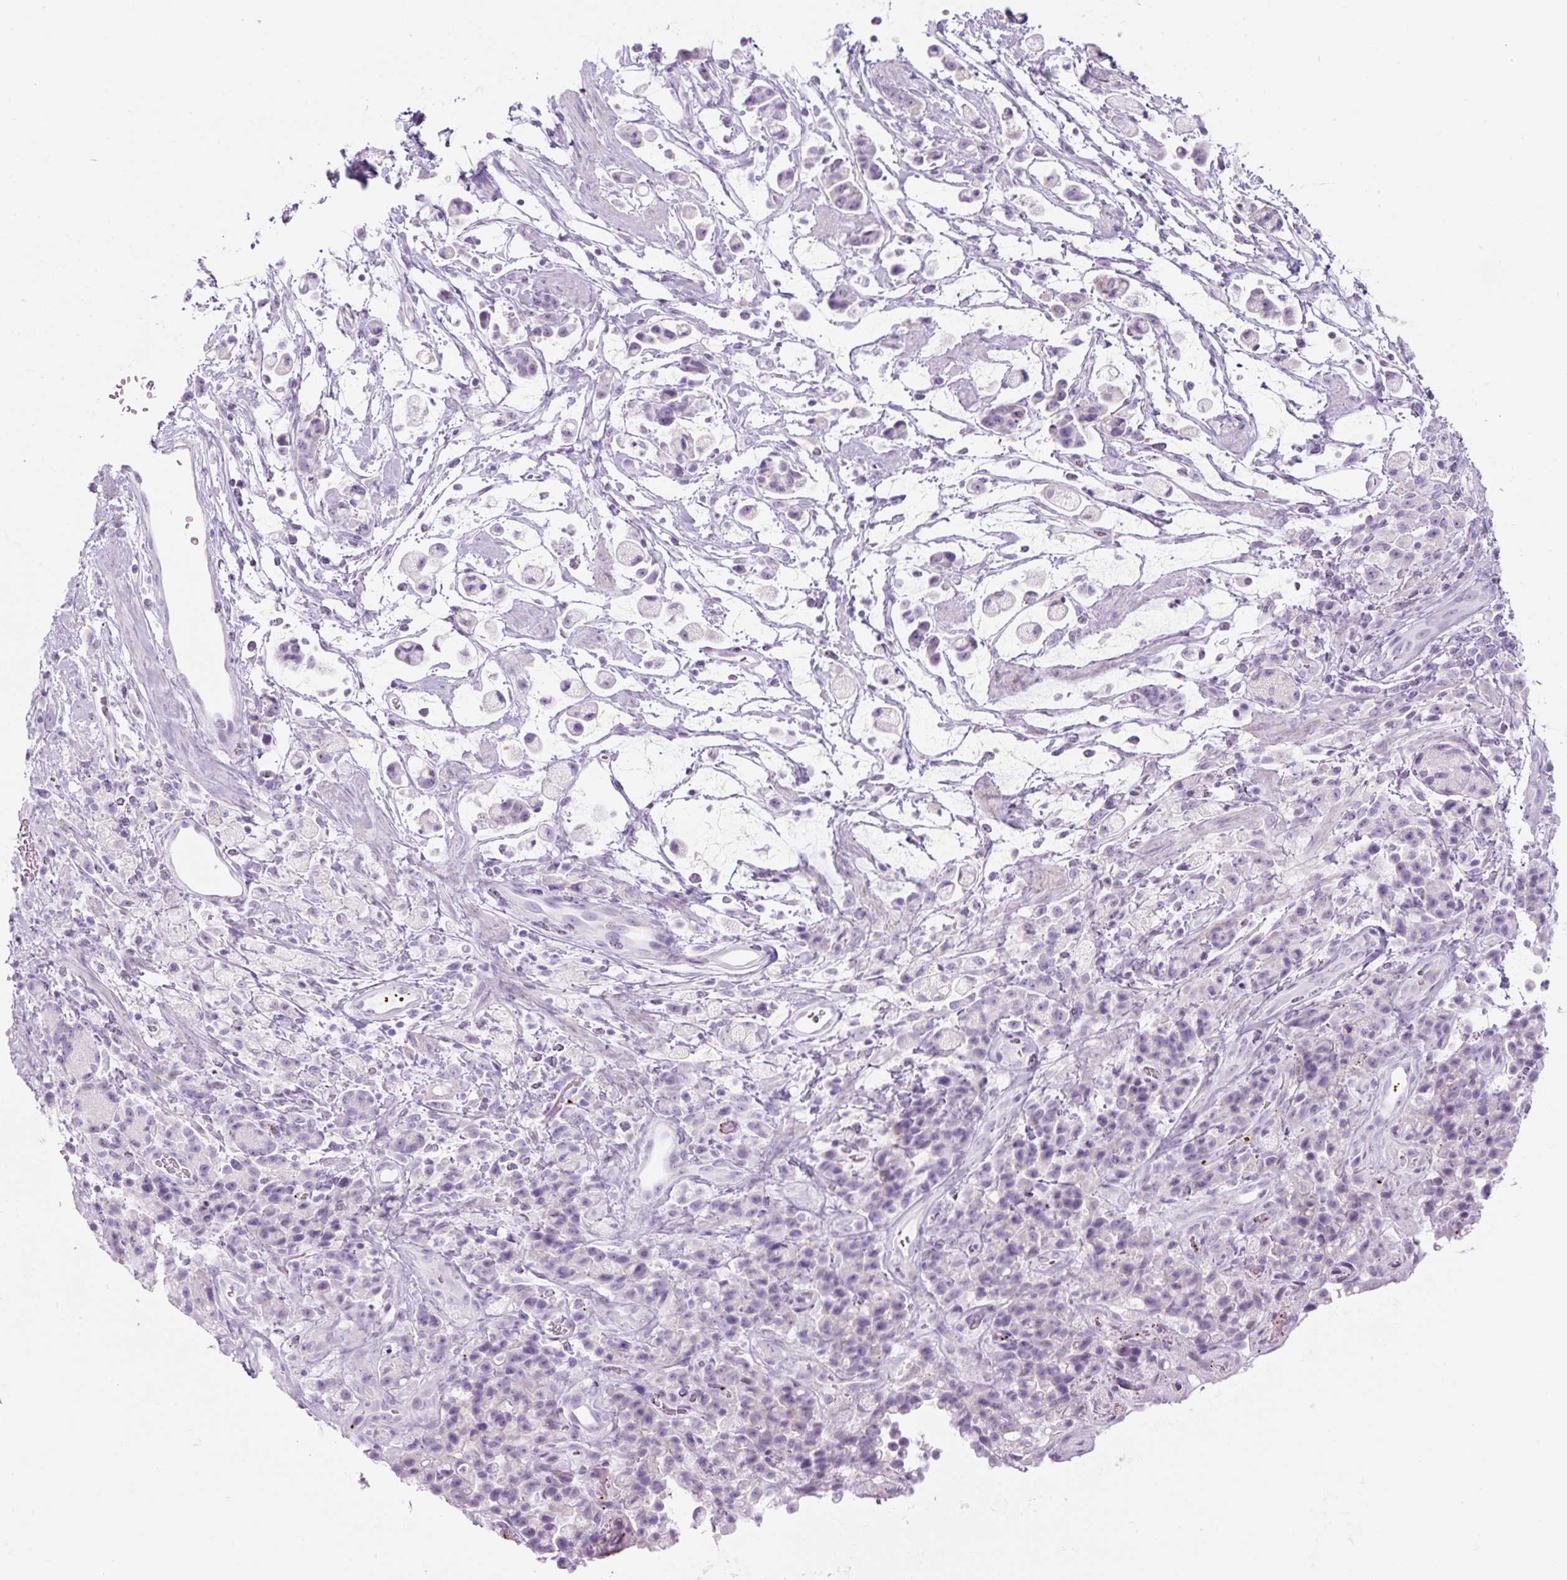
{"staining": {"intensity": "negative", "quantity": "none", "location": "none"}, "tissue": "stomach cancer", "cell_type": "Tumor cells", "image_type": "cancer", "snomed": [{"axis": "morphology", "description": "Adenocarcinoma, NOS"}, {"axis": "topography", "description": "Stomach"}], "caption": "Stomach cancer was stained to show a protein in brown. There is no significant staining in tumor cells.", "gene": "PF4V1", "patient": {"sex": "female", "age": 60}}